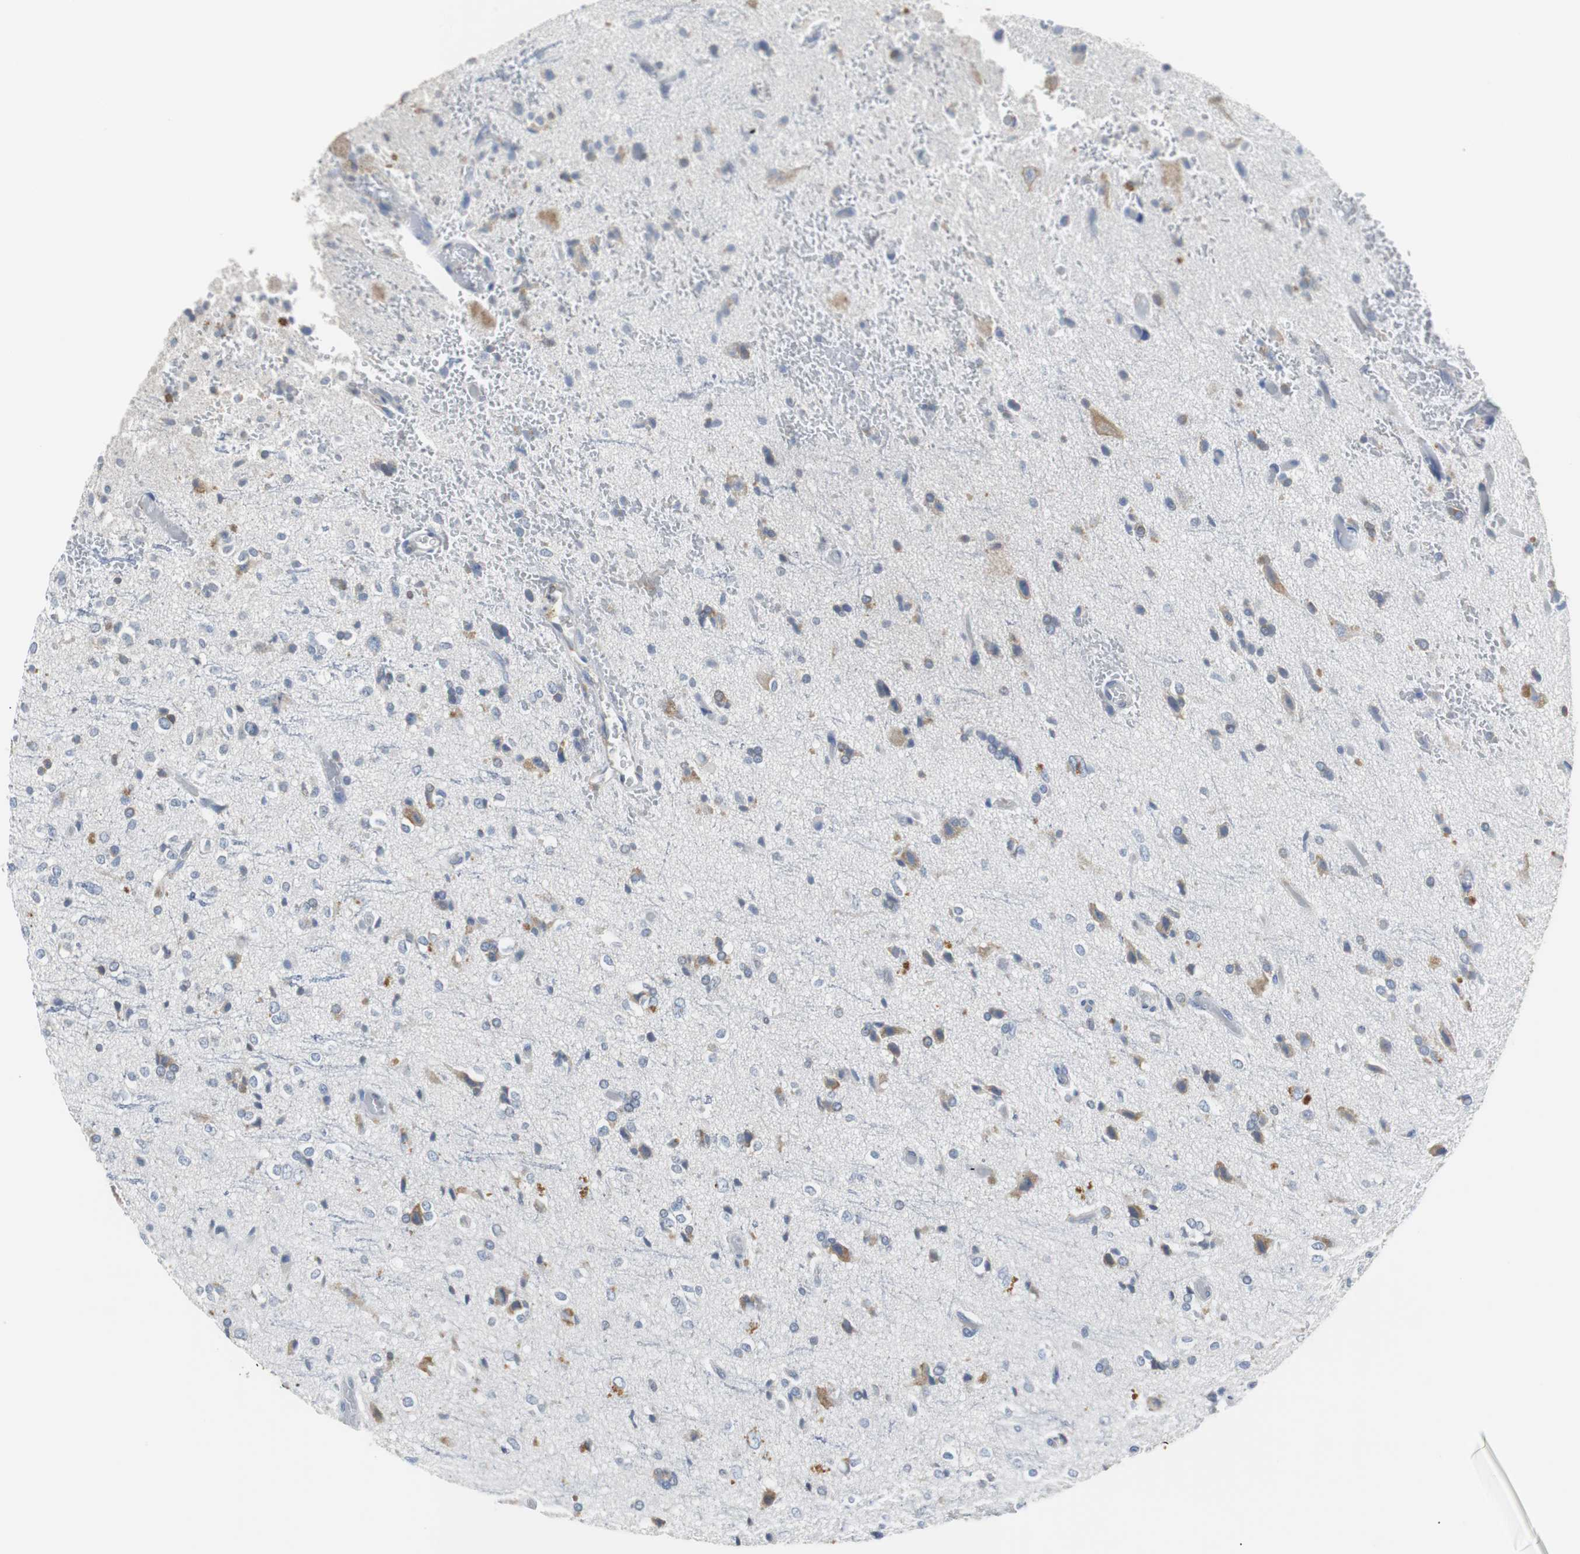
{"staining": {"intensity": "weak", "quantity": "25%-75%", "location": "cytoplasmic/membranous"}, "tissue": "glioma", "cell_type": "Tumor cells", "image_type": "cancer", "snomed": [{"axis": "morphology", "description": "Glioma, malignant, High grade"}, {"axis": "topography", "description": "Brain"}], "caption": "A micrograph of human malignant glioma (high-grade) stained for a protein demonstrates weak cytoplasmic/membranous brown staining in tumor cells. (DAB (3,3'-diaminobenzidine) IHC, brown staining for protein, blue staining for nuclei).", "gene": "PDIA4", "patient": {"sex": "male", "age": 47}}